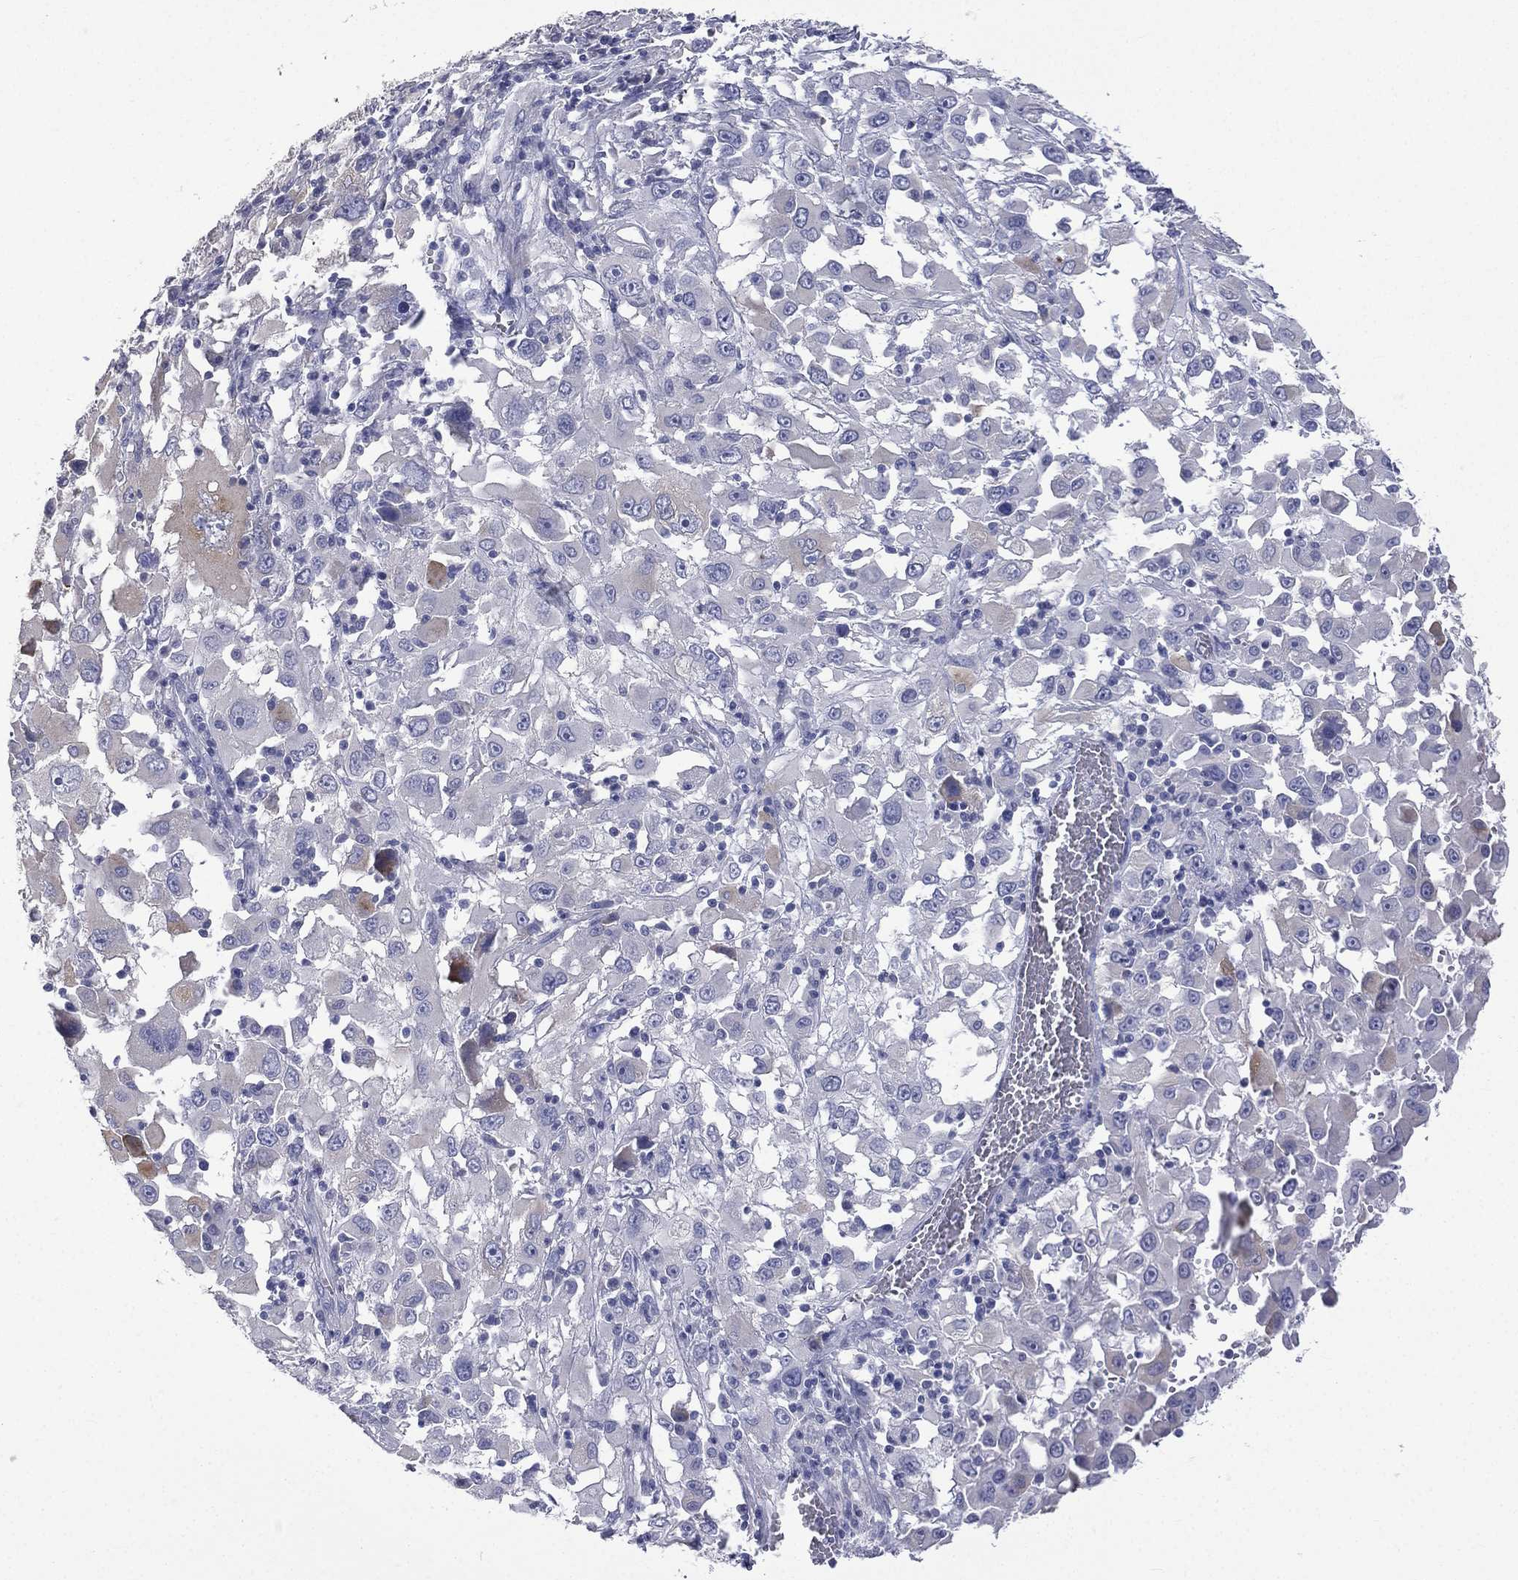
{"staining": {"intensity": "negative", "quantity": "none", "location": "none"}, "tissue": "melanoma", "cell_type": "Tumor cells", "image_type": "cancer", "snomed": [{"axis": "morphology", "description": "Malignant melanoma, Metastatic site"}, {"axis": "topography", "description": "Soft tissue"}], "caption": "A high-resolution micrograph shows immunohistochemistry staining of melanoma, which shows no significant positivity in tumor cells. Nuclei are stained in blue.", "gene": "CES2", "patient": {"sex": "male", "age": 50}}